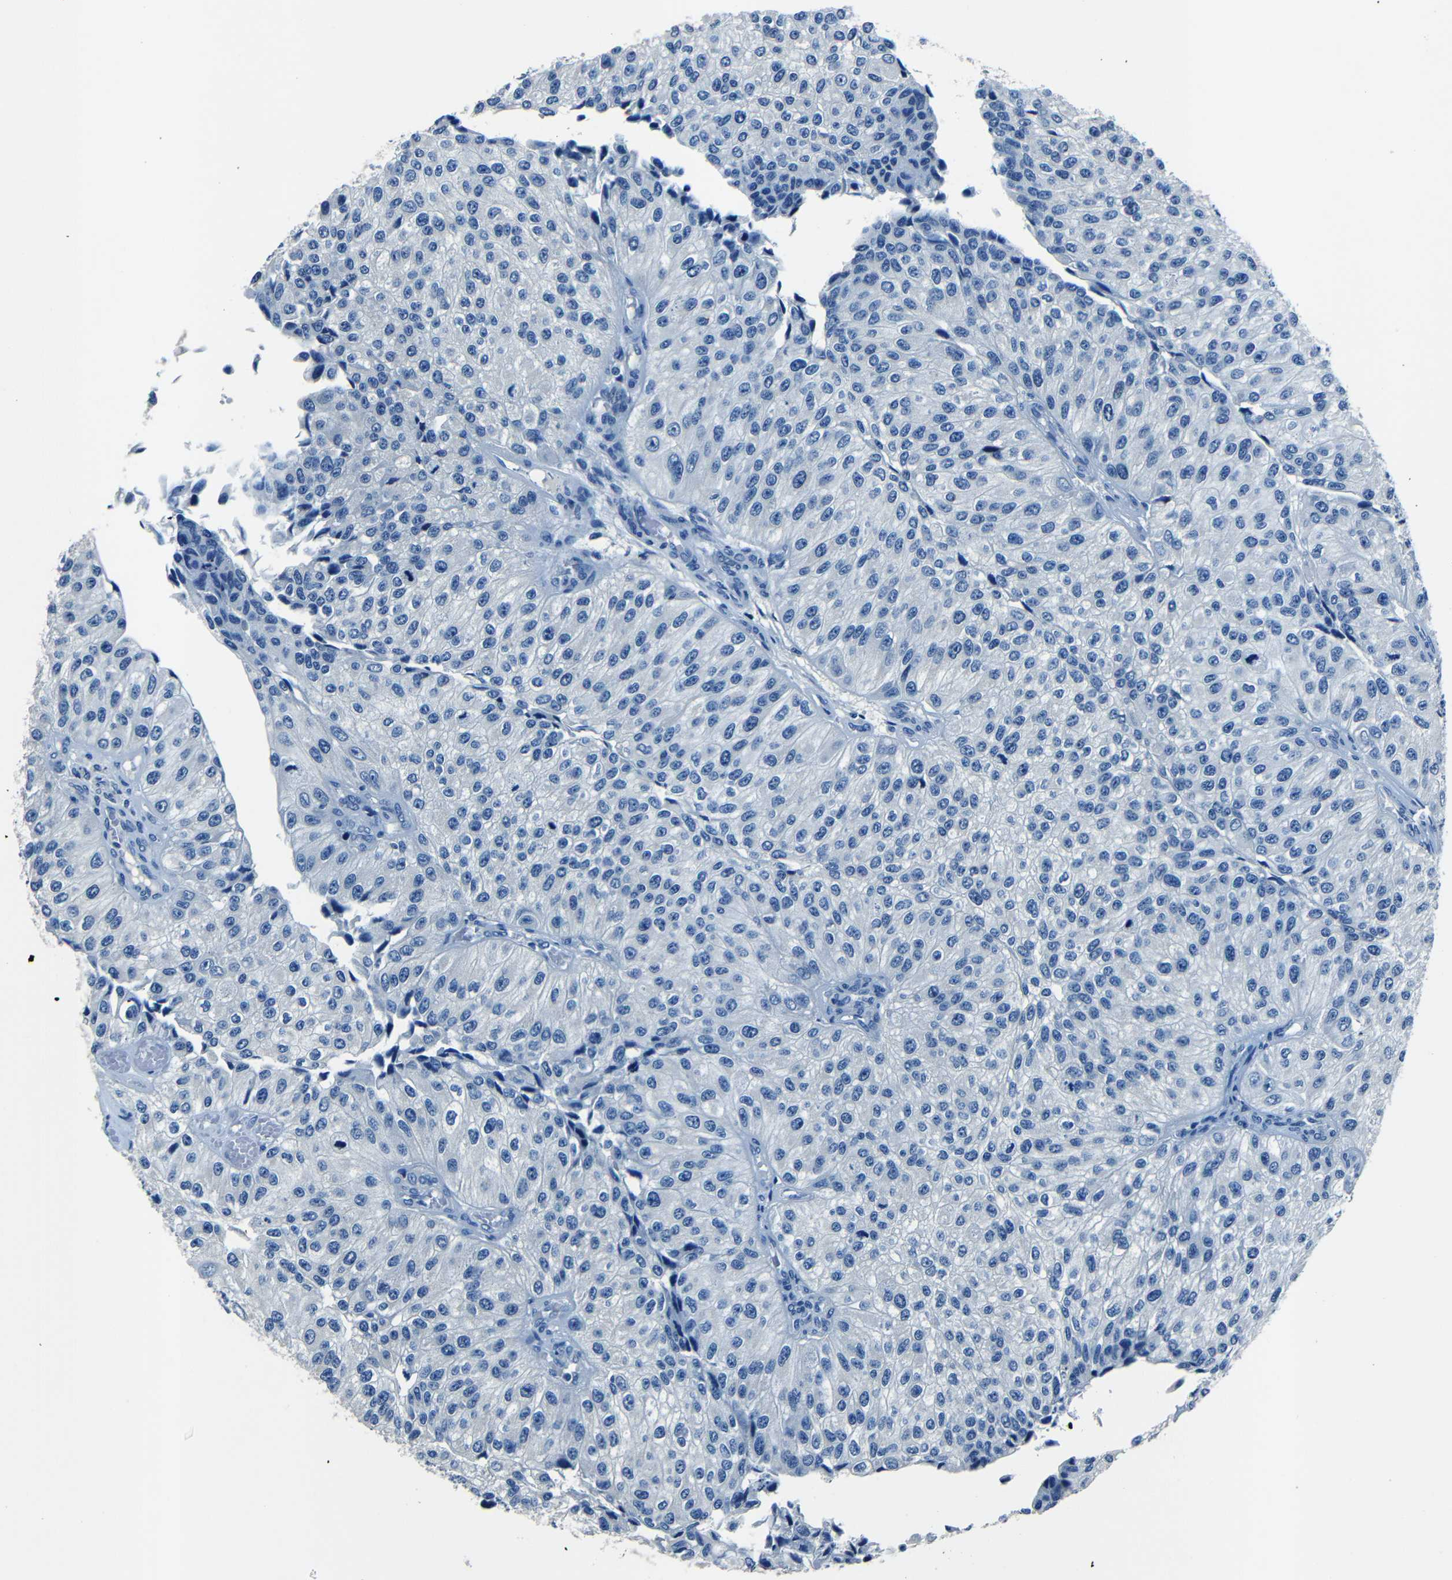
{"staining": {"intensity": "negative", "quantity": "none", "location": "none"}, "tissue": "urothelial cancer", "cell_type": "Tumor cells", "image_type": "cancer", "snomed": [{"axis": "morphology", "description": "Urothelial carcinoma, High grade"}, {"axis": "topography", "description": "Kidney"}, {"axis": "topography", "description": "Urinary bladder"}], "caption": "Urothelial carcinoma (high-grade) stained for a protein using IHC reveals no expression tumor cells.", "gene": "NCMAP", "patient": {"sex": "male", "age": 77}}